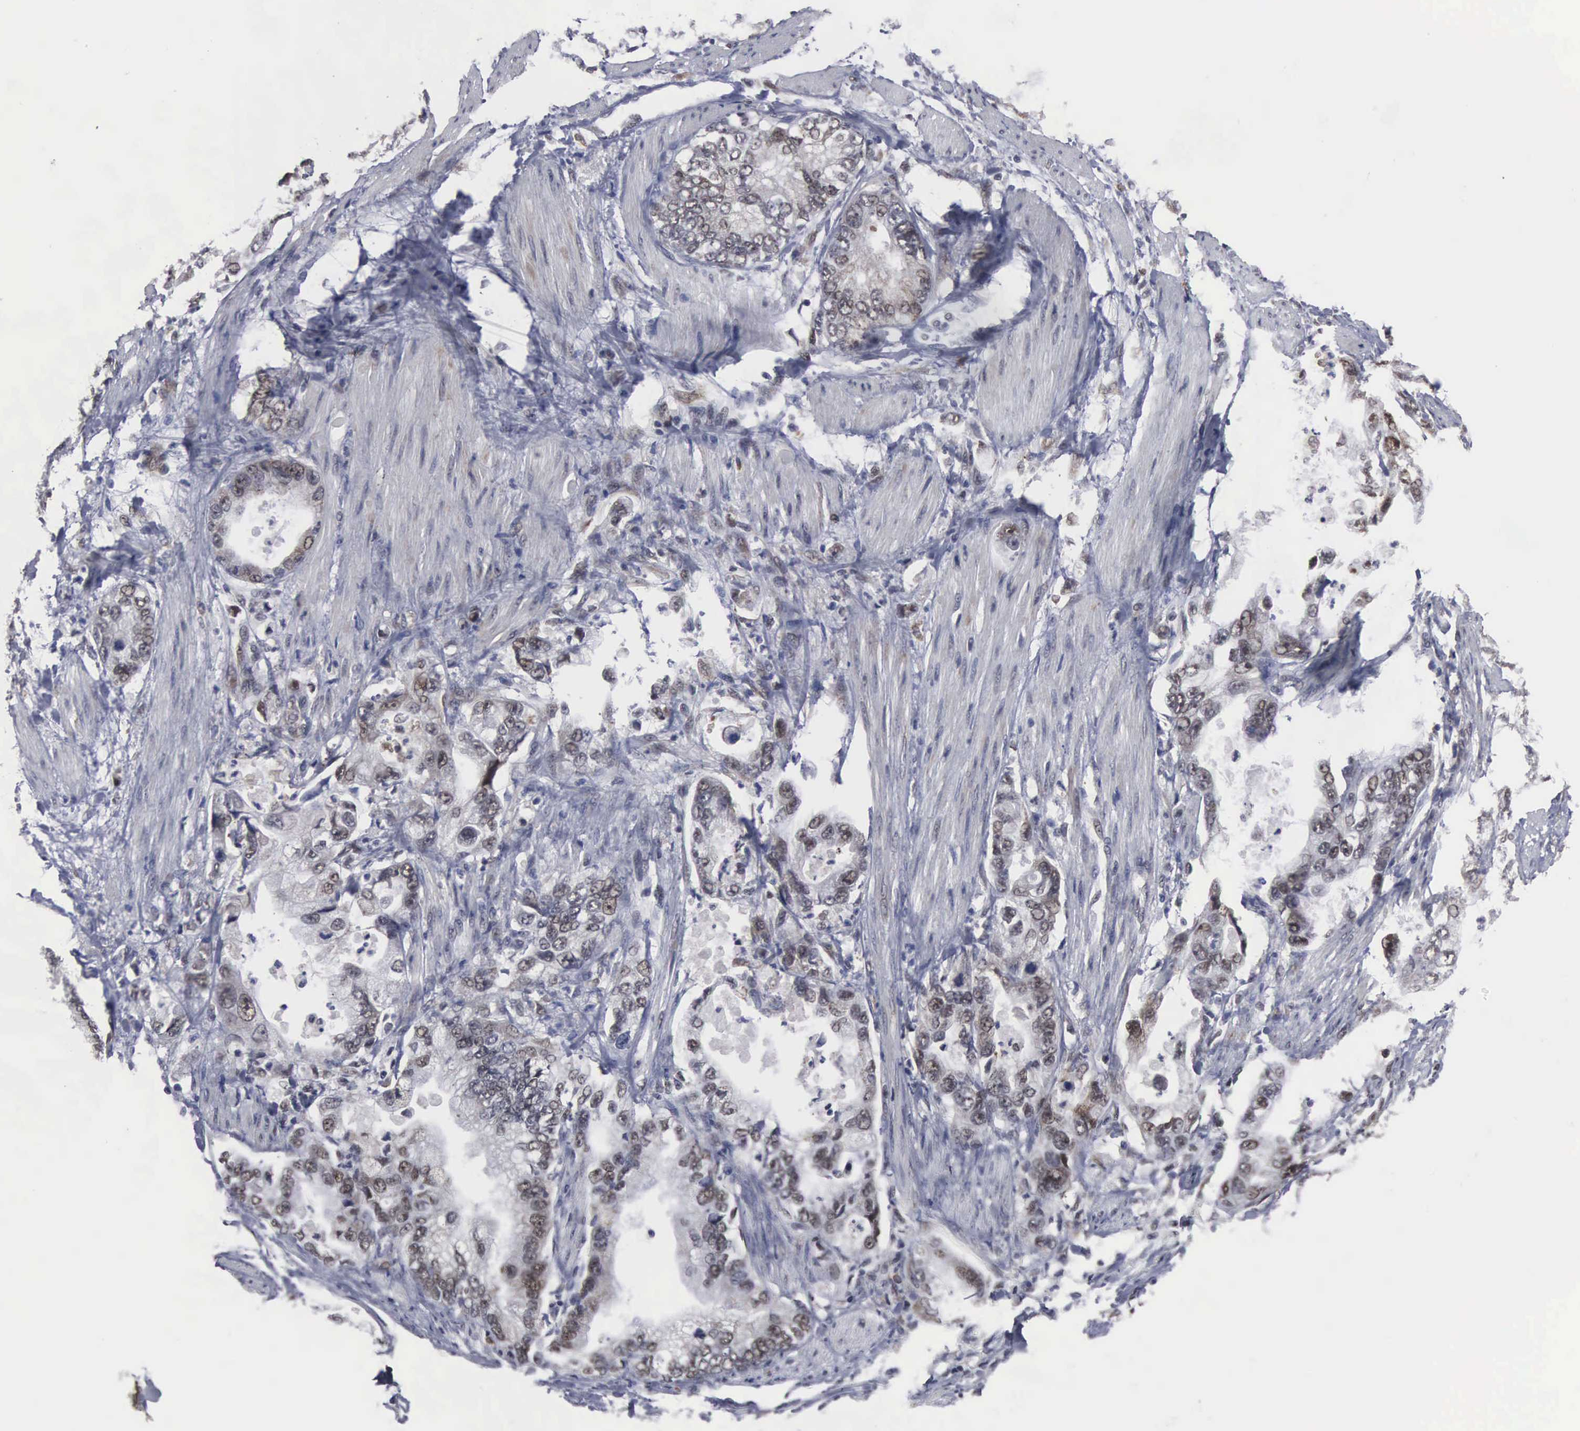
{"staining": {"intensity": "weak", "quantity": "25%-75%", "location": "nuclear"}, "tissue": "stomach cancer", "cell_type": "Tumor cells", "image_type": "cancer", "snomed": [{"axis": "morphology", "description": "Adenocarcinoma, NOS"}, {"axis": "topography", "description": "Pancreas"}, {"axis": "topography", "description": "Stomach, upper"}], "caption": "Immunohistochemistry (IHC) (DAB) staining of human stomach cancer (adenocarcinoma) shows weak nuclear protein positivity in approximately 25%-75% of tumor cells. The staining was performed using DAB to visualize the protein expression in brown, while the nuclei were stained in blue with hematoxylin (Magnification: 20x).", "gene": "TRMT5", "patient": {"sex": "male", "age": 77}}